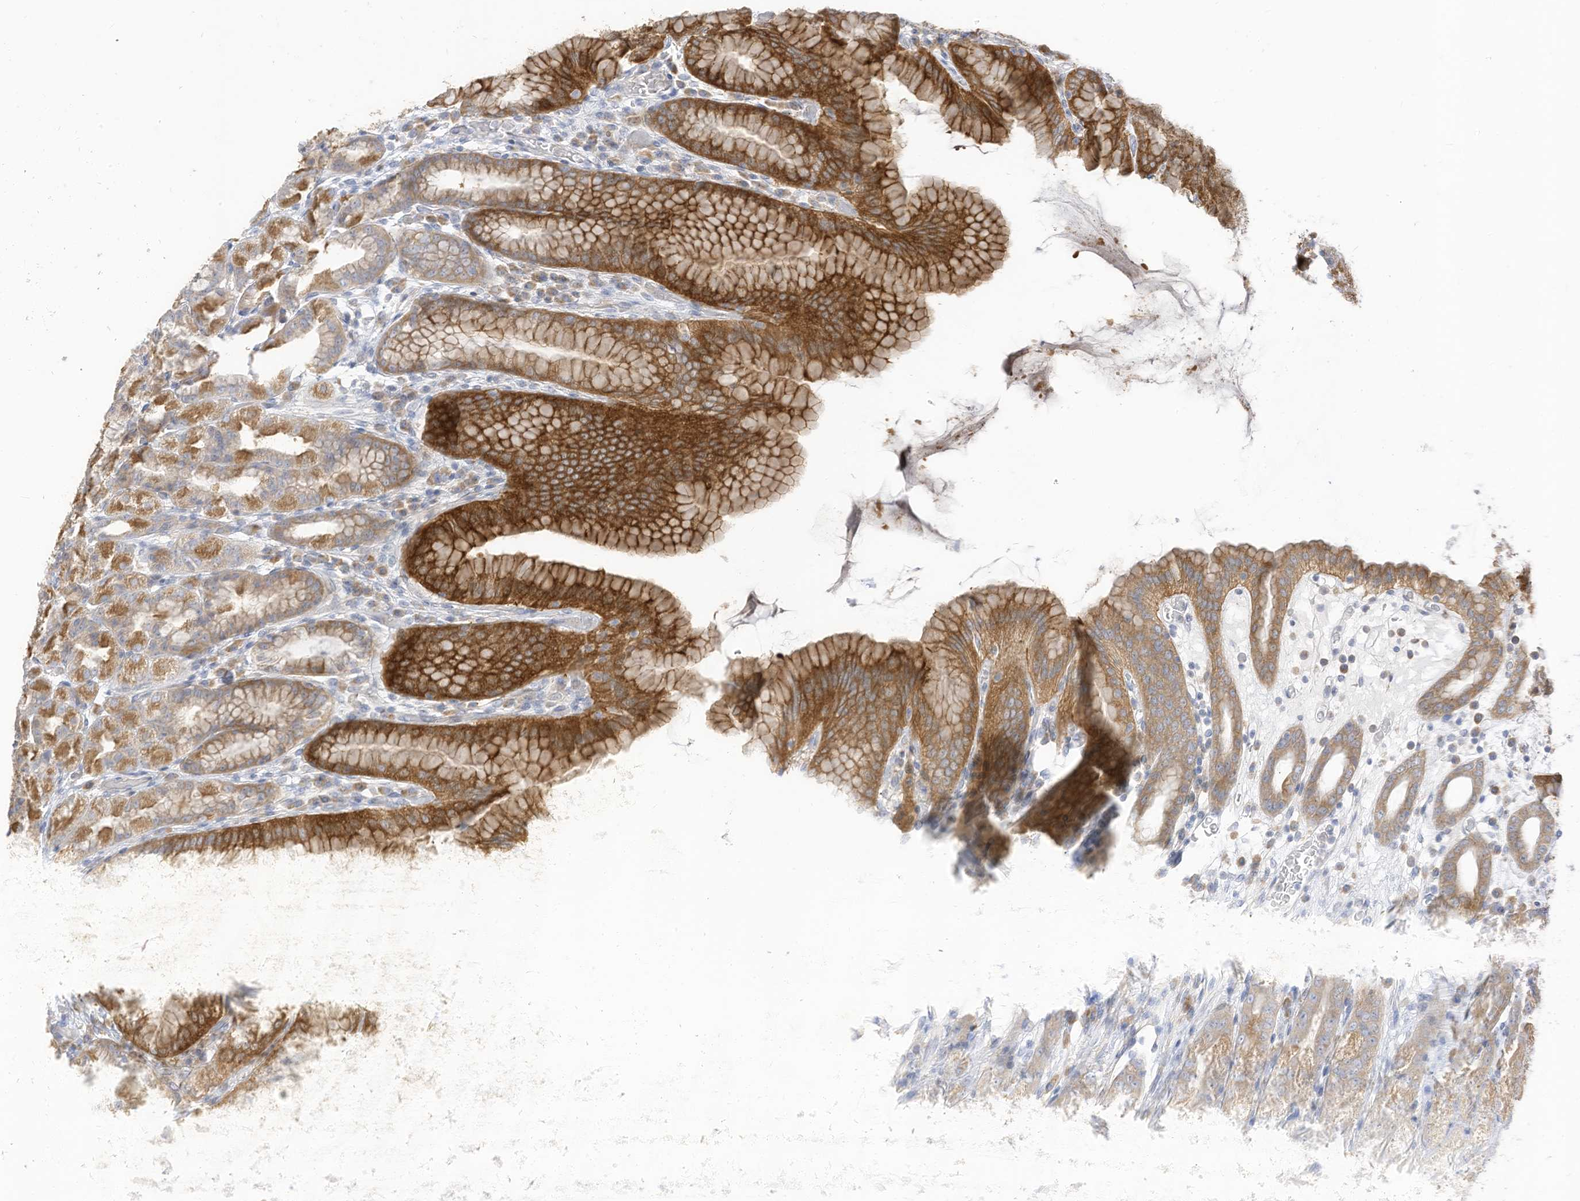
{"staining": {"intensity": "moderate", "quantity": "25%-75%", "location": "cytoplasmic/membranous"}, "tissue": "stomach", "cell_type": "Glandular cells", "image_type": "normal", "snomed": [{"axis": "morphology", "description": "Normal tissue, NOS"}, {"axis": "topography", "description": "Stomach, upper"}], "caption": "Stomach stained with immunohistochemistry (IHC) shows moderate cytoplasmic/membranous expression in approximately 25%-75% of glandular cells.", "gene": "ATP13A1", "patient": {"sex": "male", "age": 68}}